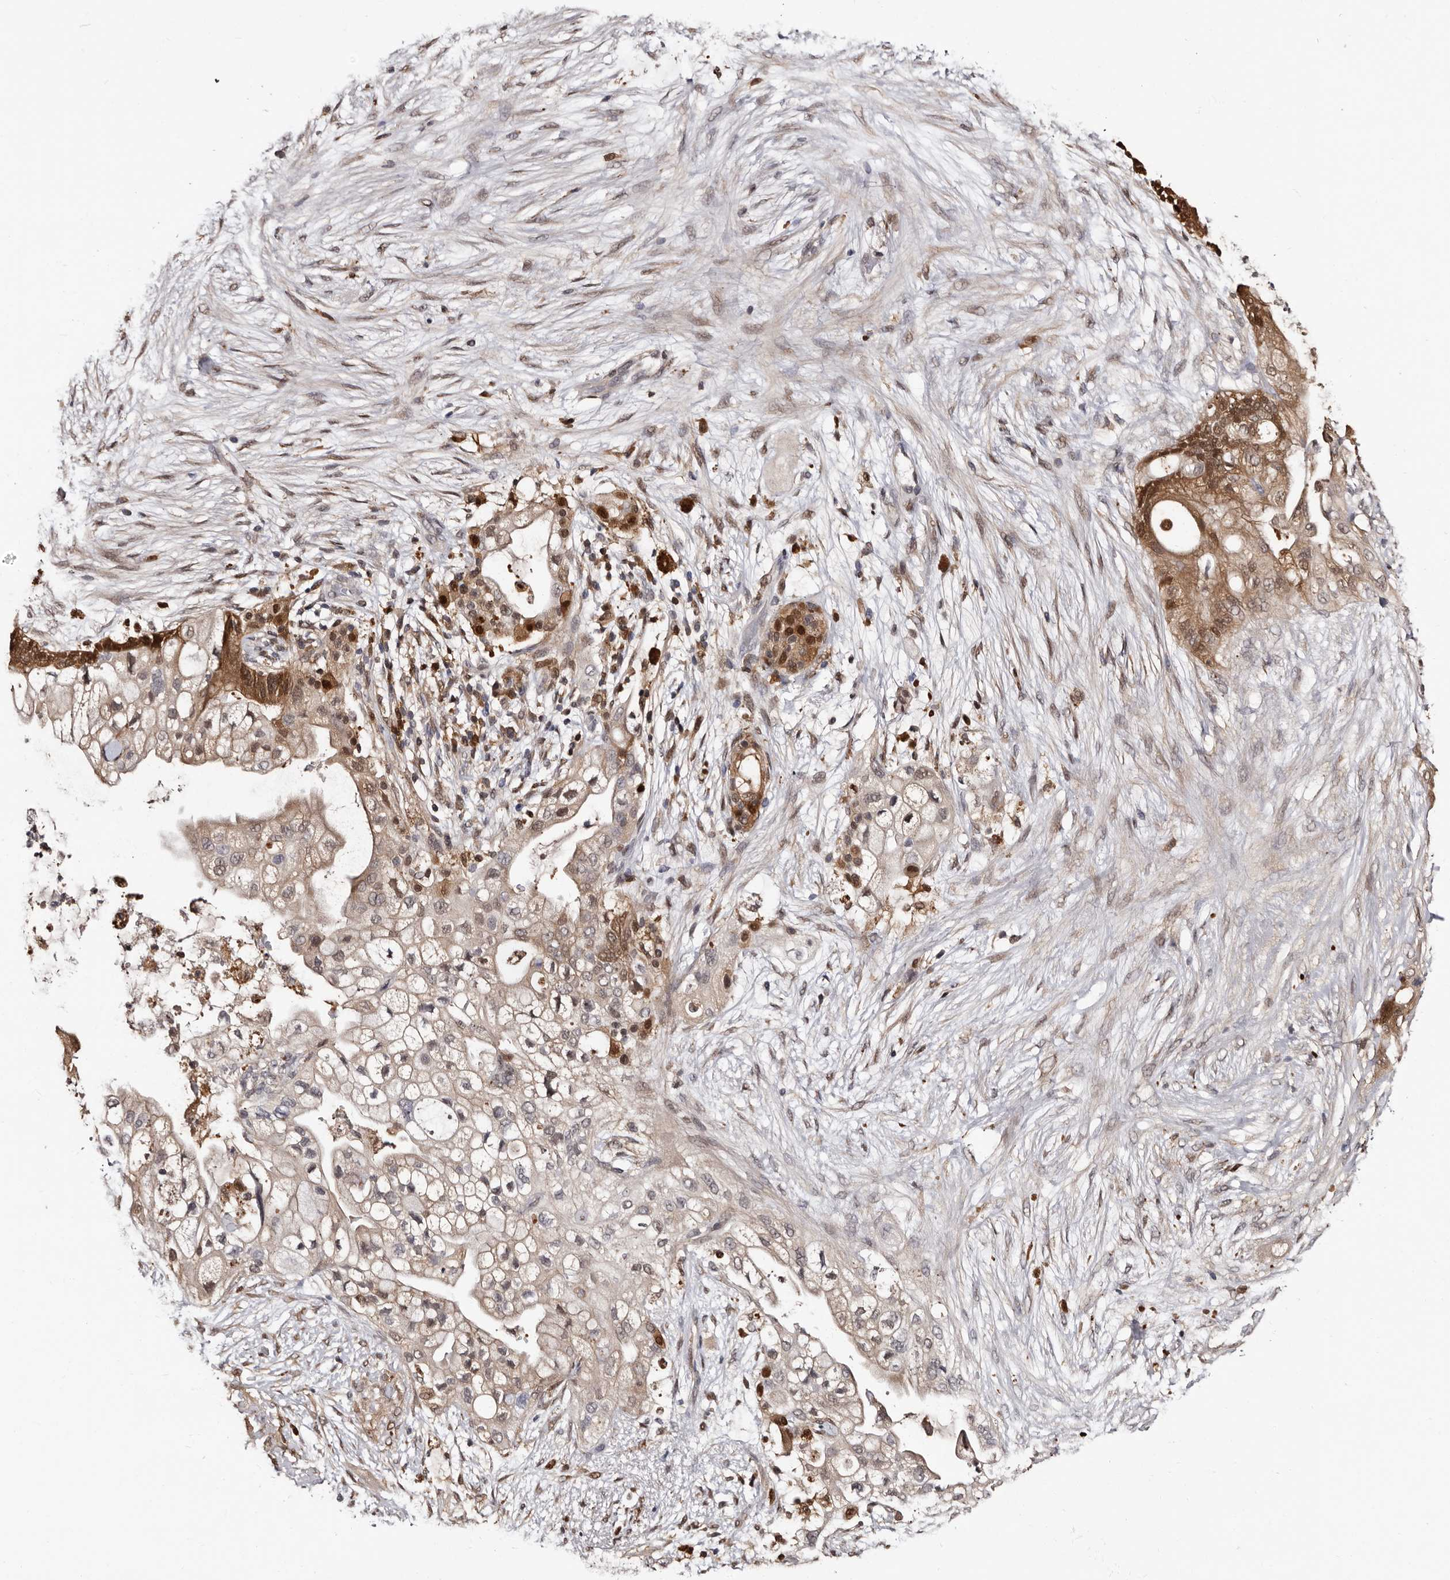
{"staining": {"intensity": "strong", "quantity": "25%-75%", "location": "cytoplasmic/membranous,nuclear"}, "tissue": "pancreatic cancer", "cell_type": "Tumor cells", "image_type": "cancer", "snomed": [{"axis": "morphology", "description": "Adenocarcinoma, NOS"}, {"axis": "topography", "description": "Pancreas"}], "caption": "A high amount of strong cytoplasmic/membranous and nuclear positivity is identified in approximately 25%-75% of tumor cells in pancreatic cancer tissue.", "gene": "DNPH1", "patient": {"sex": "male", "age": 53}}